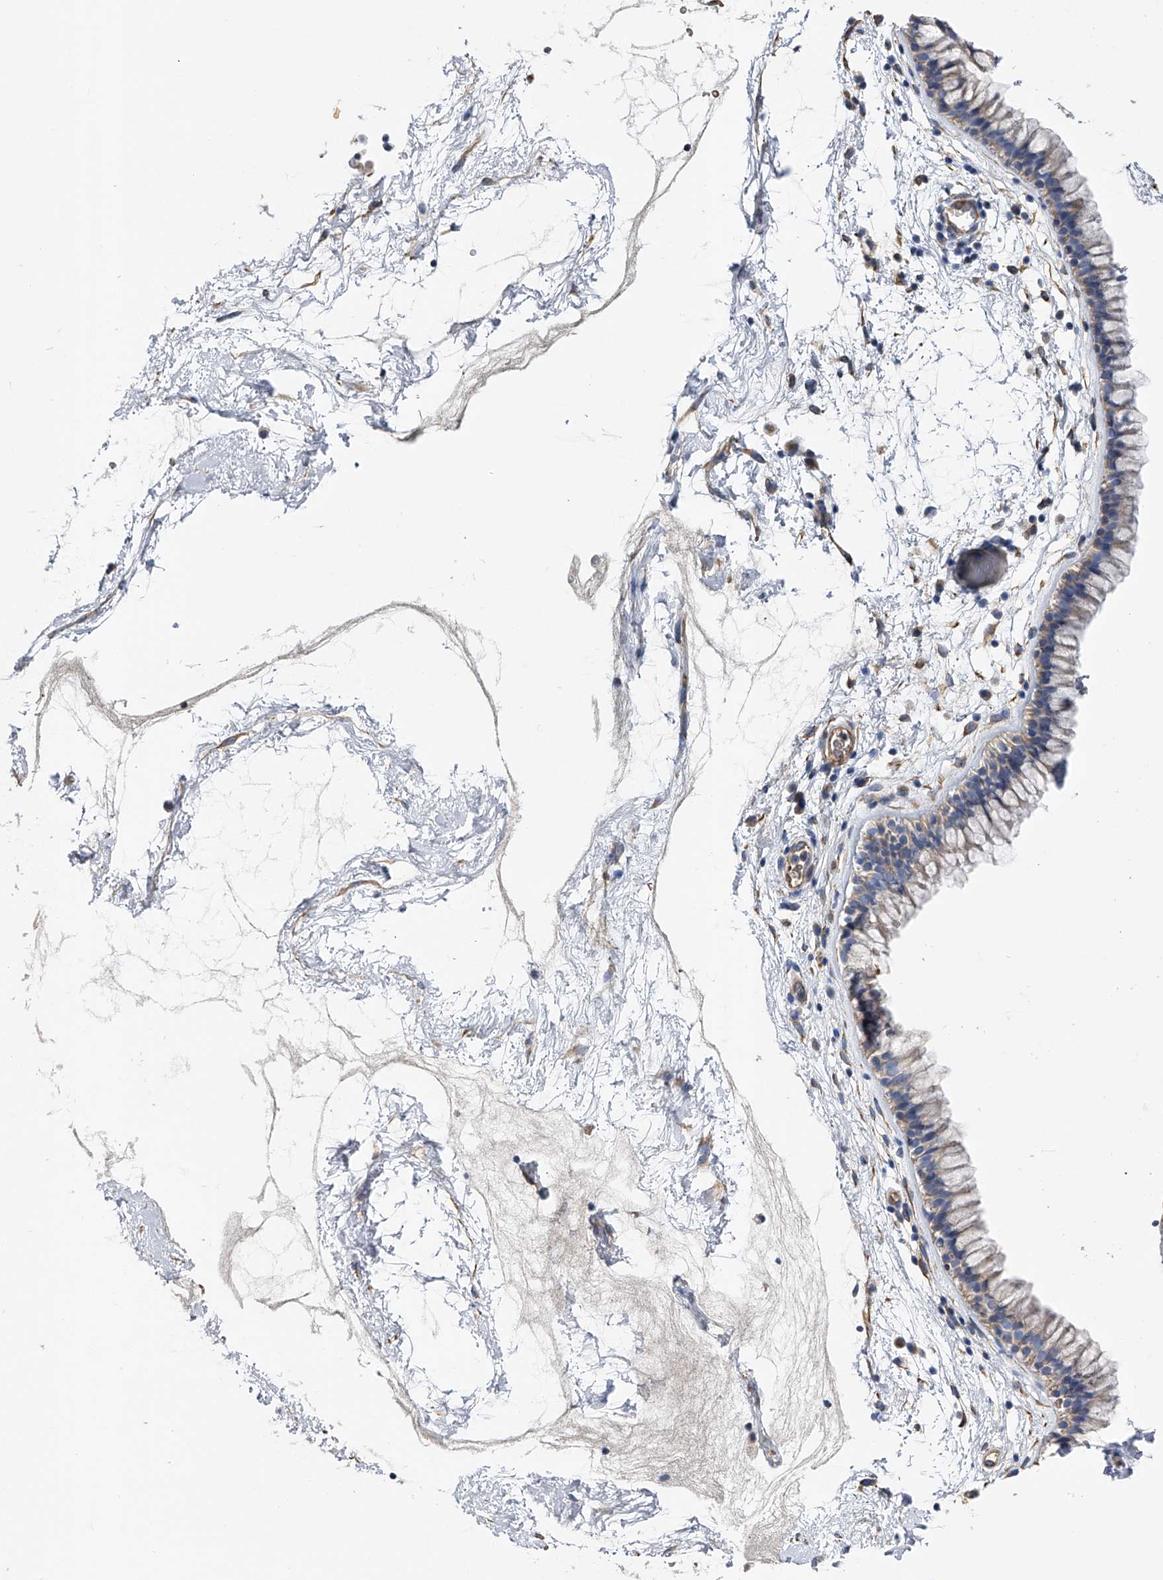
{"staining": {"intensity": "weak", "quantity": "<25%", "location": "cytoplasmic/membranous"}, "tissue": "nasopharynx", "cell_type": "Respiratory epithelial cells", "image_type": "normal", "snomed": [{"axis": "morphology", "description": "Normal tissue, NOS"}, {"axis": "morphology", "description": "Inflammation, NOS"}, {"axis": "topography", "description": "Nasopharynx"}], "caption": "This micrograph is of unremarkable nasopharynx stained with immunohistochemistry (IHC) to label a protein in brown with the nuclei are counter-stained blue. There is no positivity in respiratory epithelial cells. (DAB immunohistochemistry (IHC) with hematoxylin counter stain).", "gene": "RWDD2A", "patient": {"sex": "male", "age": 48}}